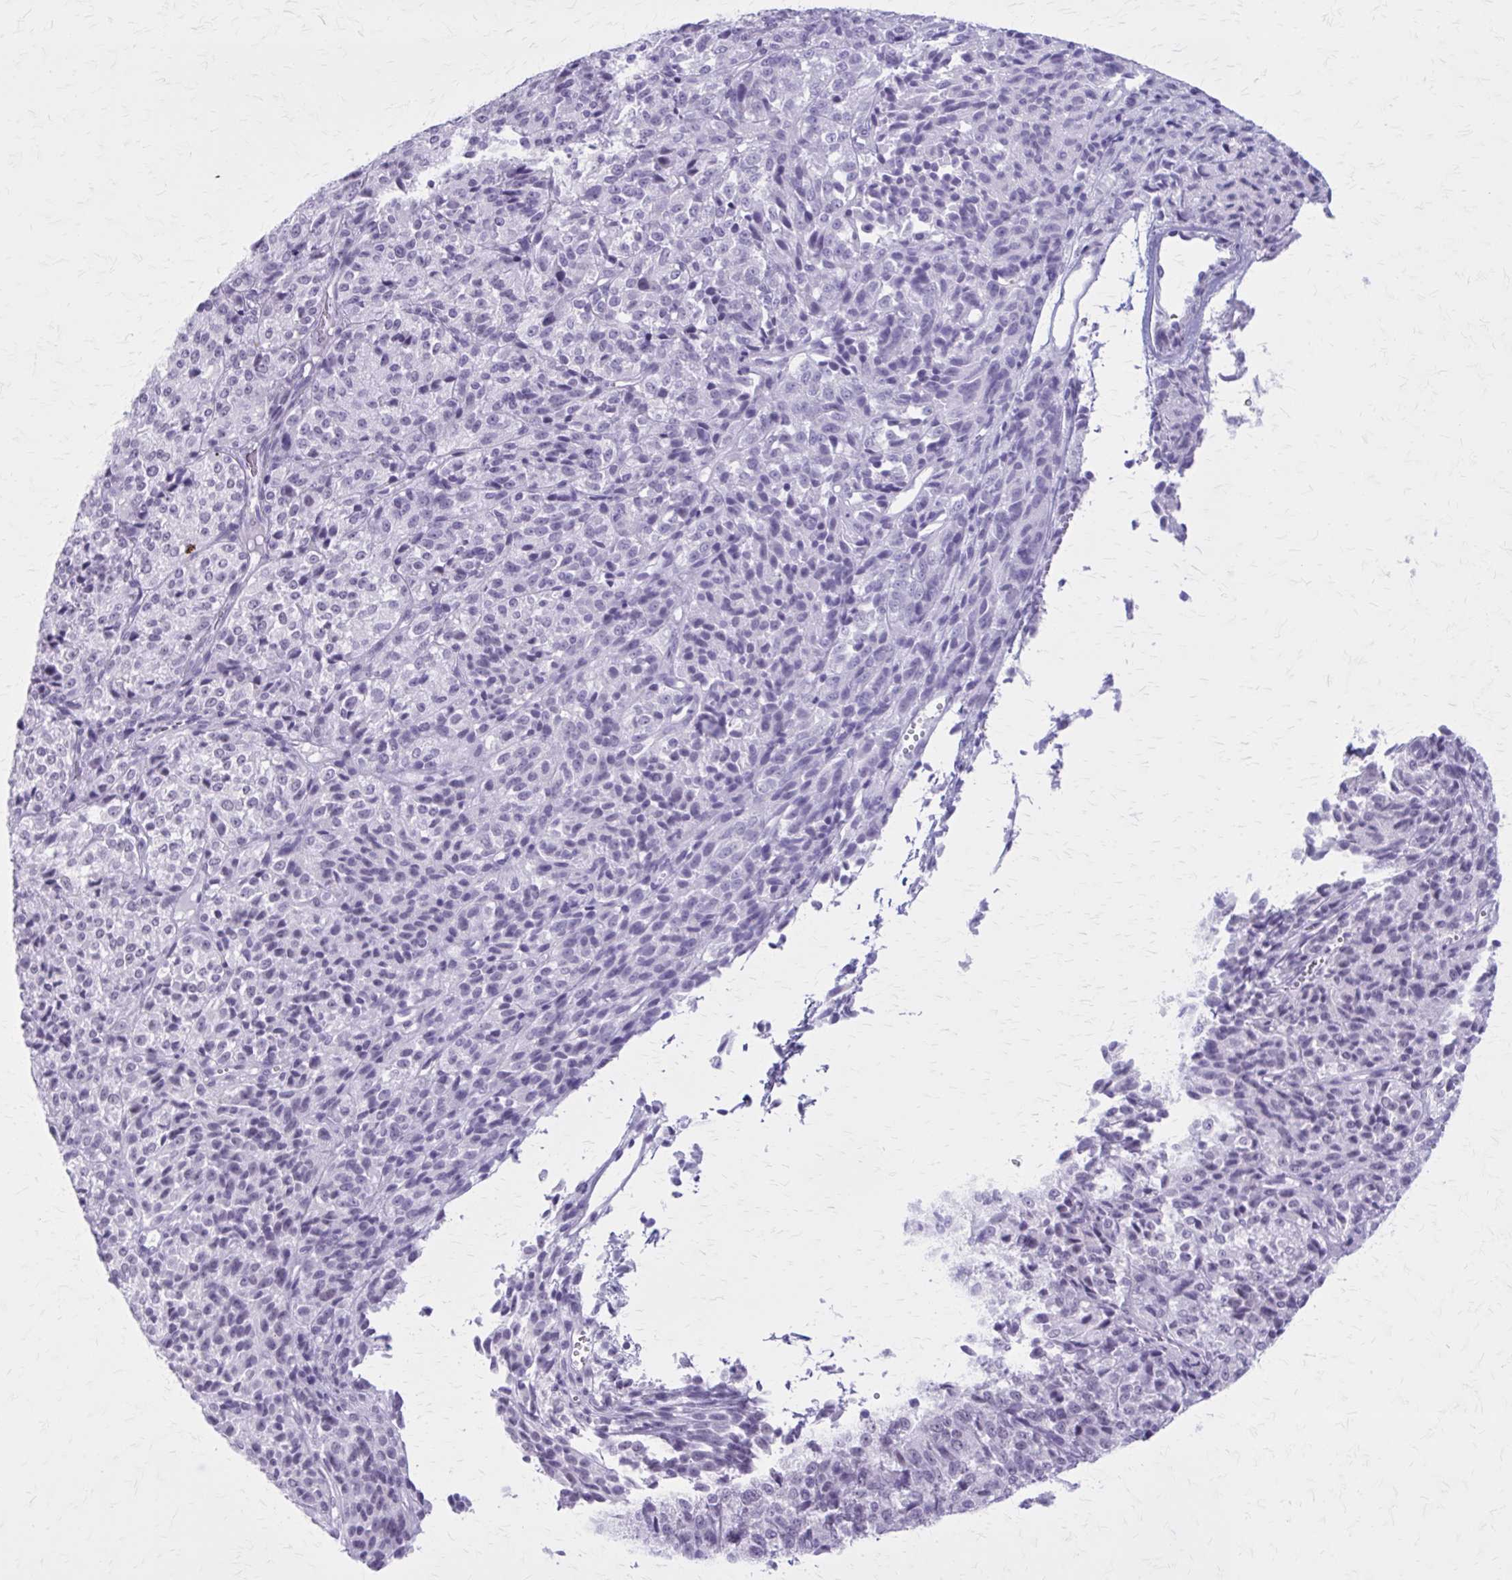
{"staining": {"intensity": "negative", "quantity": "none", "location": "none"}, "tissue": "melanoma", "cell_type": "Tumor cells", "image_type": "cancer", "snomed": [{"axis": "morphology", "description": "Malignant melanoma, Metastatic site"}, {"axis": "topography", "description": "Brain"}], "caption": "High magnification brightfield microscopy of melanoma stained with DAB (3,3'-diaminobenzidine) (brown) and counterstained with hematoxylin (blue): tumor cells show no significant staining. Brightfield microscopy of immunohistochemistry stained with DAB (brown) and hematoxylin (blue), captured at high magnification.", "gene": "GAD1", "patient": {"sex": "female", "age": 56}}